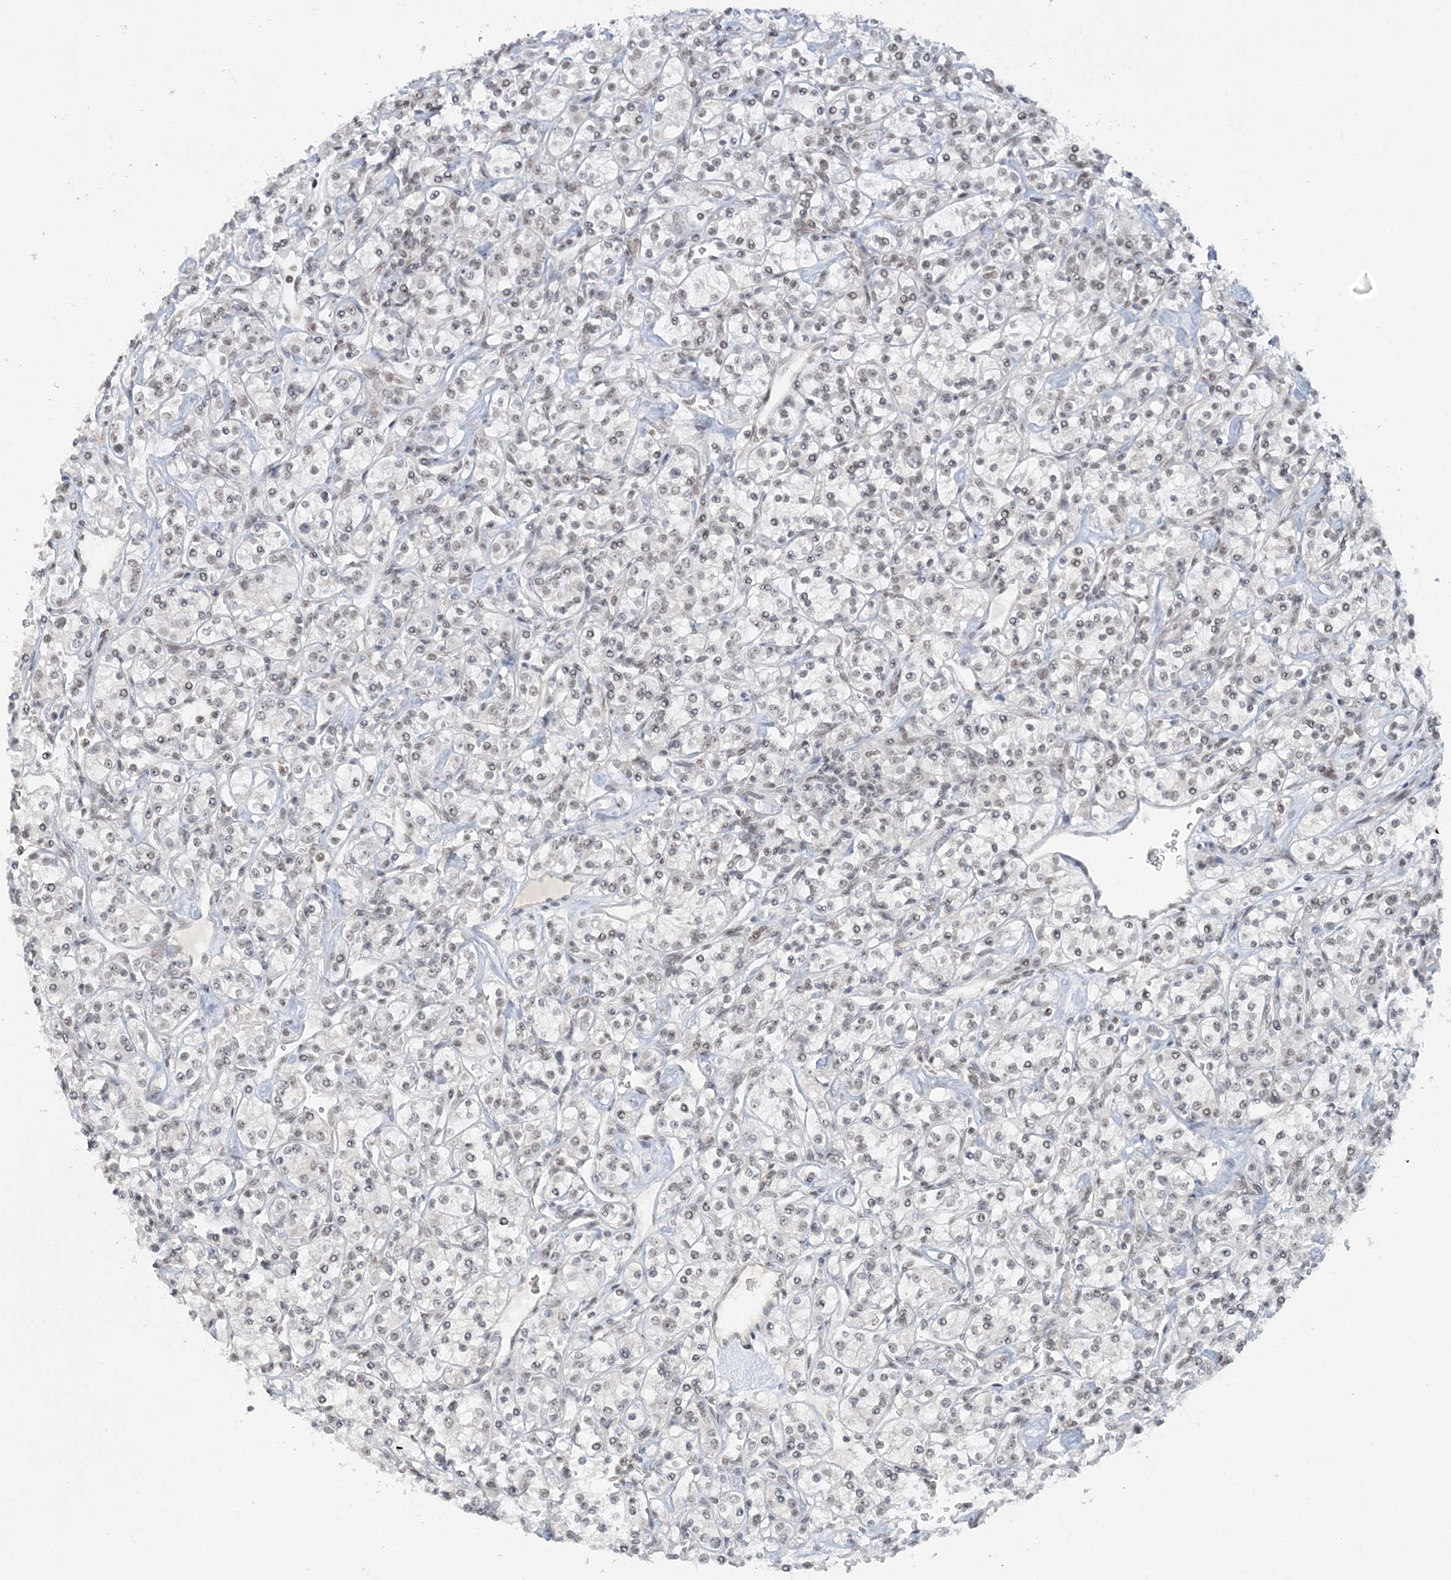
{"staining": {"intensity": "weak", "quantity": "25%-75%", "location": "nuclear"}, "tissue": "renal cancer", "cell_type": "Tumor cells", "image_type": "cancer", "snomed": [{"axis": "morphology", "description": "Adenocarcinoma, NOS"}, {"axis": "topography", "description": "Kidney"}], "caption": "Protein staining of renal cancer (adenocarcinoma) tissue shows weak nuclear positivity in approximately 25%-75% of tumor cells.", "gene": "KMT2D", "patient": {"sex": "male", "age": 77}}